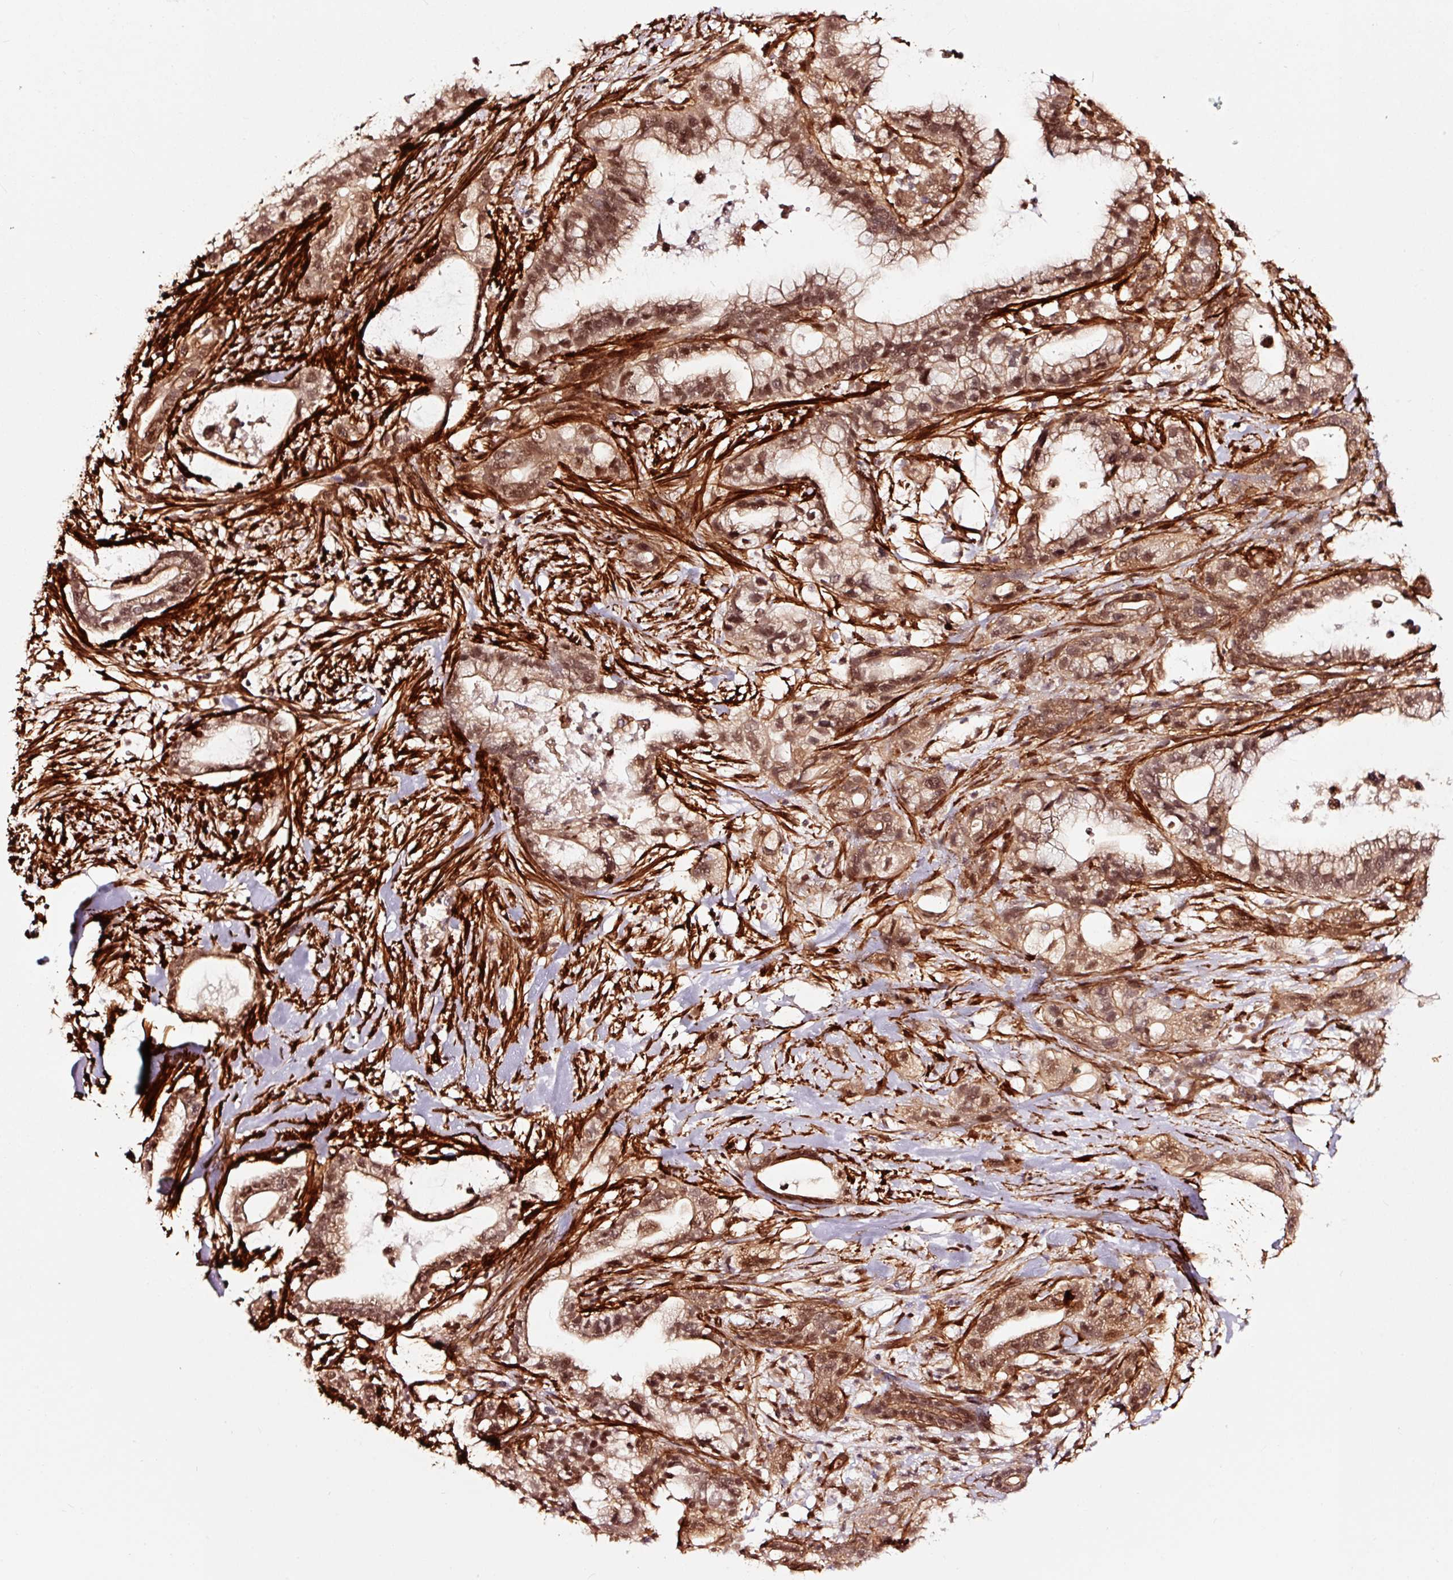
{"staining": {"intensity": "moderate", "quantity": ">75%", "location": "cytoplasmic/membranous,nuclear"}, "tissue": "pancreatic cancer", "cell_type": "Tumor cells", "image_type": "cancer", "snomed": [{"axis": "morphology", "description": "Adenocarcinoma, NOS"}, {"axis": "topography", "description": "Pancreas"}], "caption": "Protein analysis of pancreatic cancer (adenocarcinoma) tissue displays moderate cytoplasmic/membranous and nuclear positivity in approximately >75% of tumor cells.", "gene": "TPM1", "patient": {"sex": "male", "age": 44}}